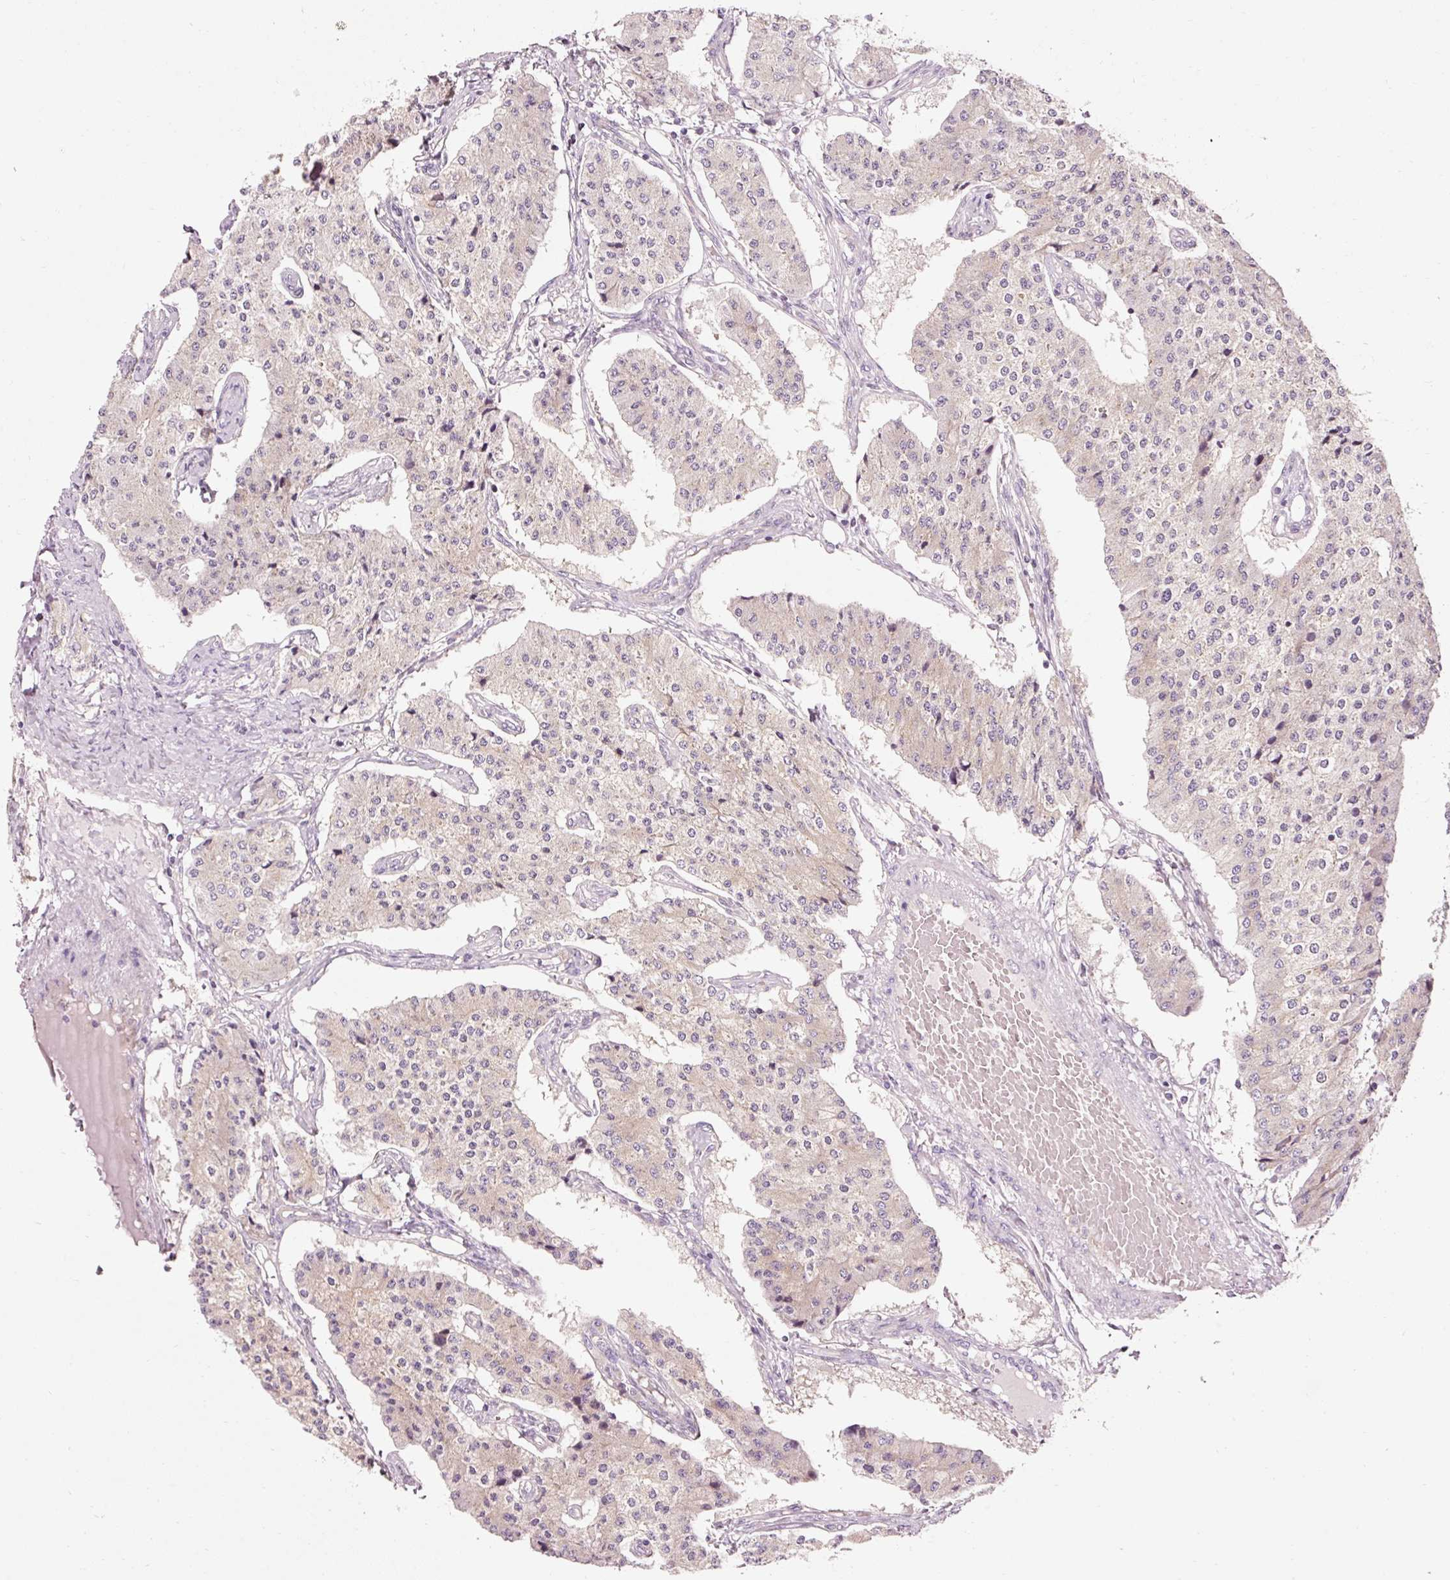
{"staining": {"intensity": "negative", "quantity": "none", "location": "none"}, "tissue": "carcinoid", "cell_type": "Tumor cells", "image_type": "cancer", "snomed": [{"axis": "morphology", "description": "Carcinoid, malignant, NOS"}, {"axis": "topography", "description": "Colon"}], "caption": "Immunohistochemical staining of human carcinoid (malignant) displays no significant expression in tumor cells. The staining is performed using DAB (3,3'-diaminobenzidine) brown chromogen with nuclei counter-stained in using hematoxylin.", "gene": "NAPA", "patient": {"sex": "female", "age": 52}}